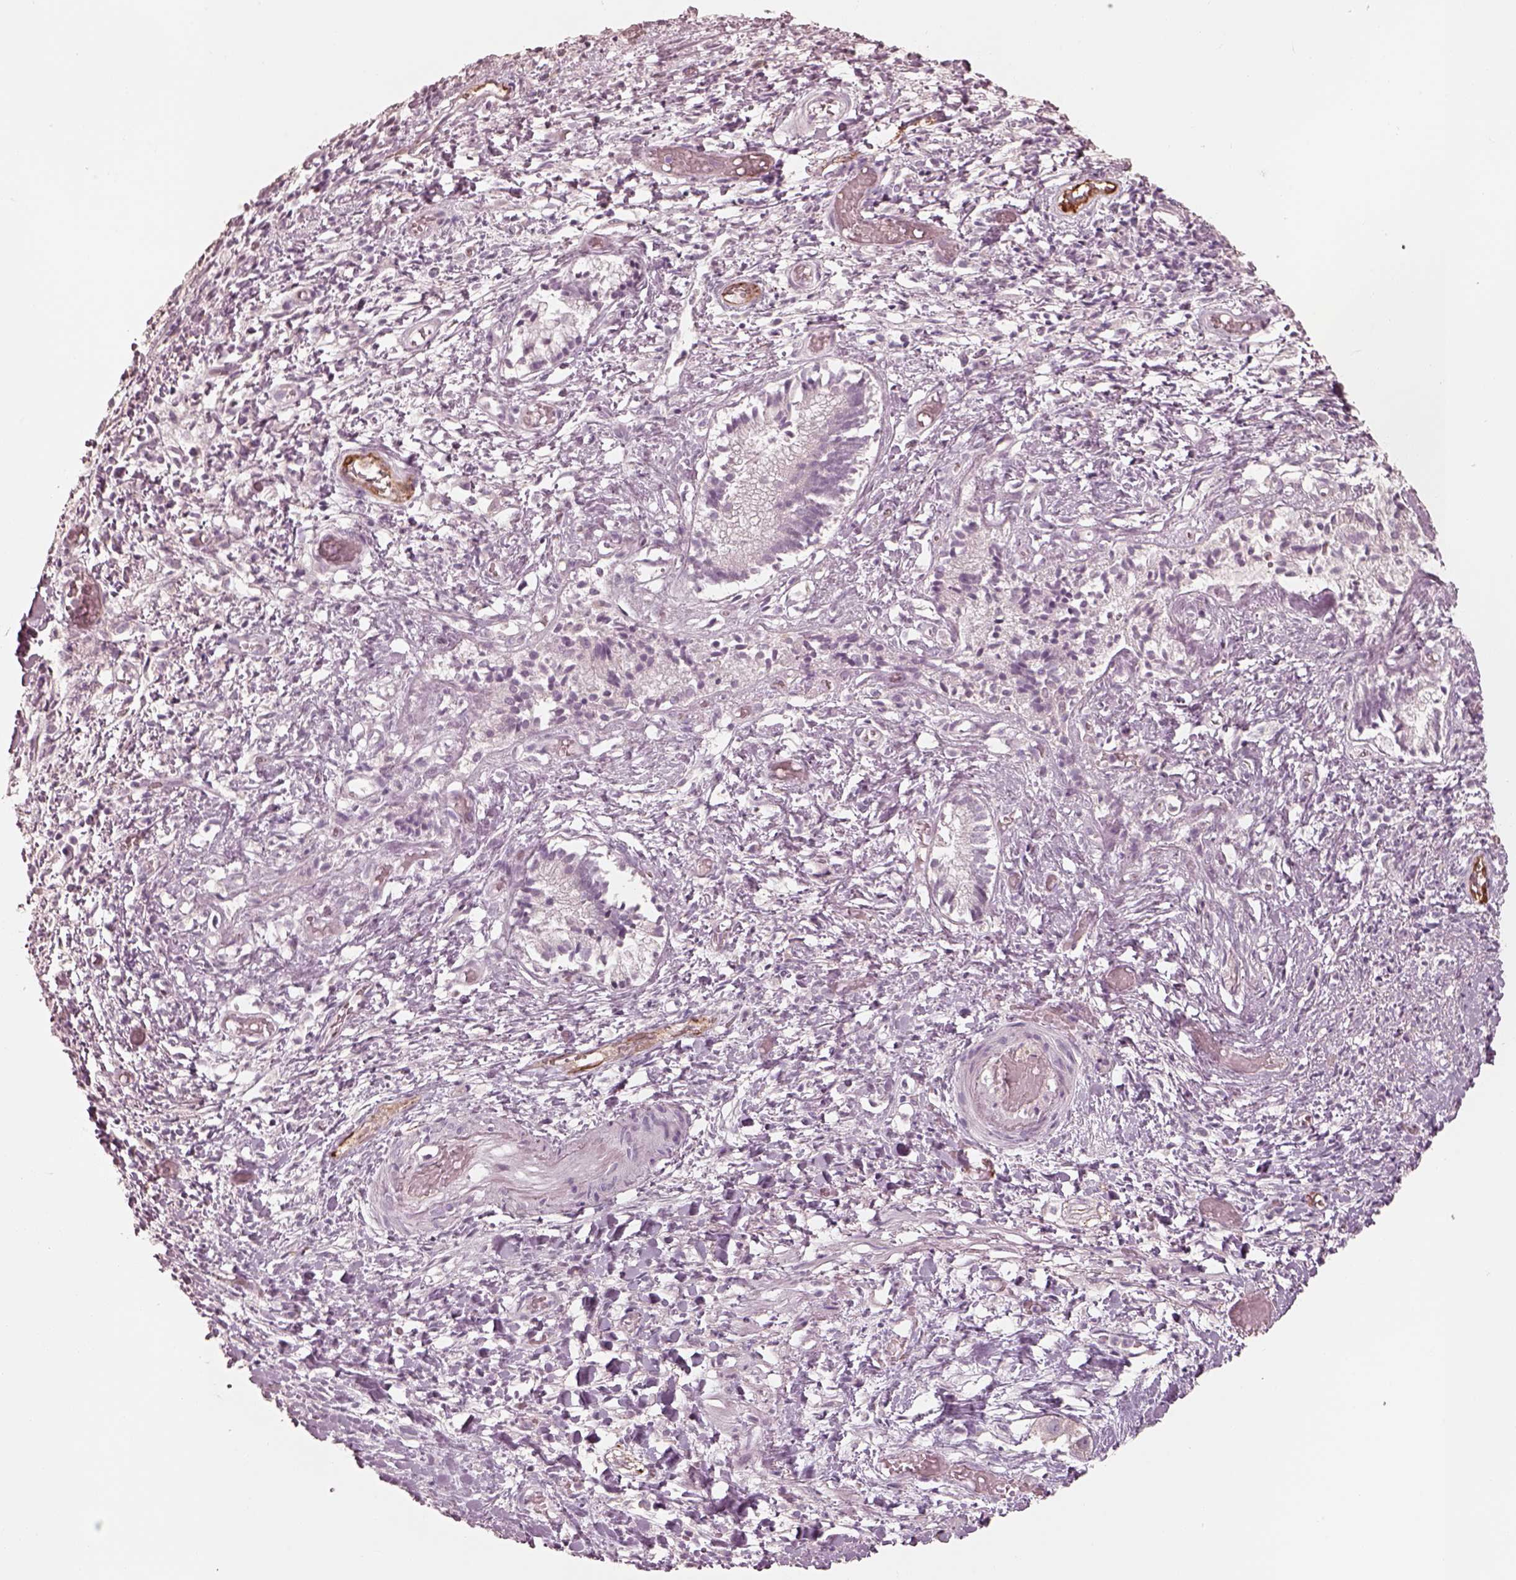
{"staining": {"intensity": "negative", "quantity": "none", "location": "none"}, "tissue": "liver cancer", "cell_type": "Tumor cells", "image_type": "cancer", "snomed": [{"axis": "morphology", "description": "Cholangiocarcinoma"}, {"axis": "topography", "description": "Liver"}], "caption": "Immunohistochemical staining of human liver cancer shows no significant staining in tumor cells.", "gene": "RAB3C", "patient": {"sex": "female", "age": 52}}